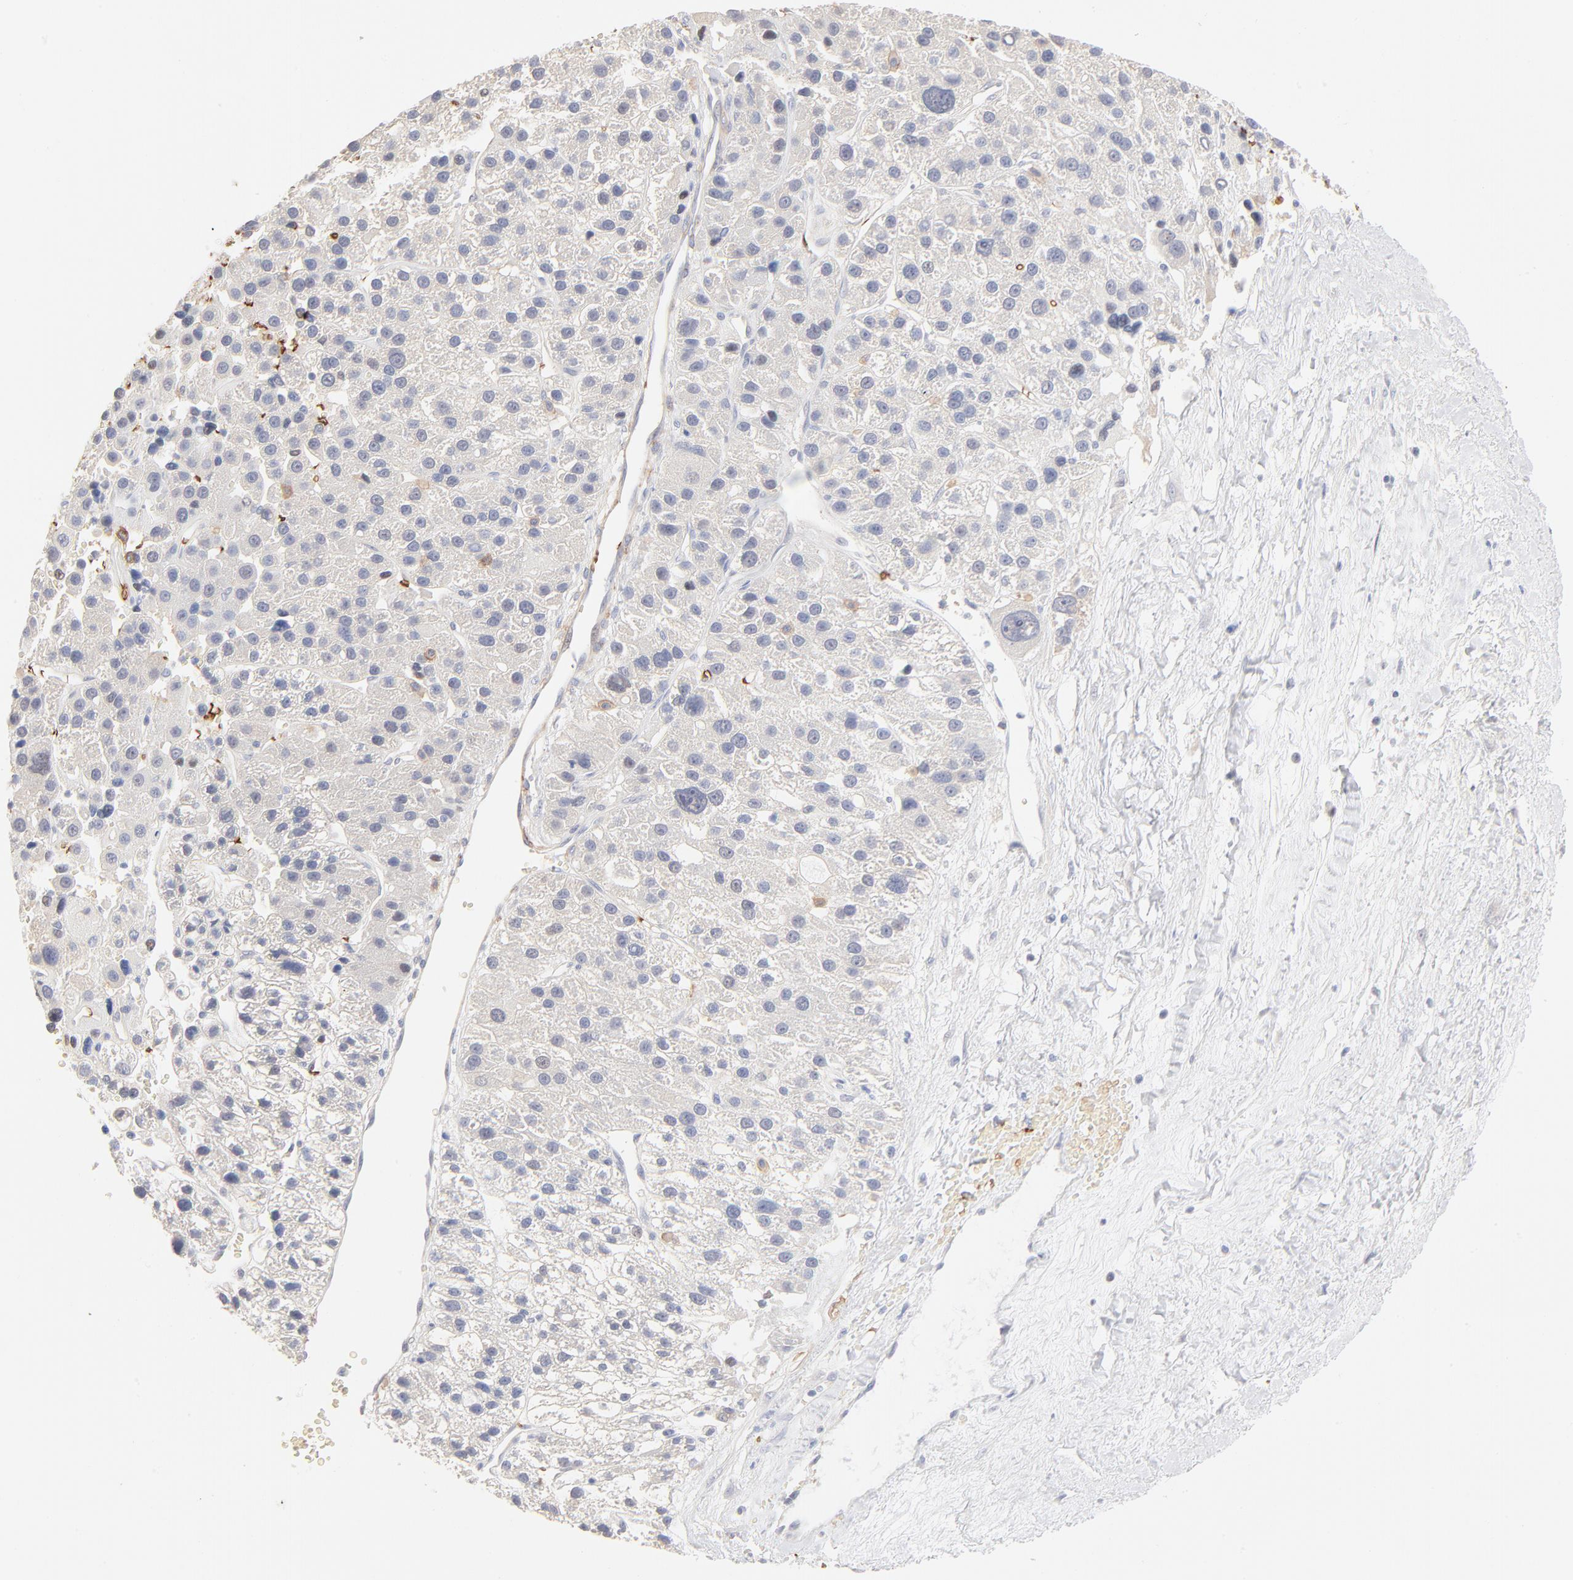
{"staining": {"intensity": "negative", "quantity": "none", "location": "none"}, "tissue": "liver cancer", "cell_type": "Tumor cells", "image_type": "cancer", "snomed": [{"axis": "morphology", "description": "Carcinoma, Hepatocellular, NOS"}, {"axis": "topography", "description": "Liver"}], "caption": "A high-resolution histopathology image shows IHC staining of liver cancer, which shows no significant expression in tumor cells.", "gene": "SPTB", "patient": {"sex": "female", "age": 85}}